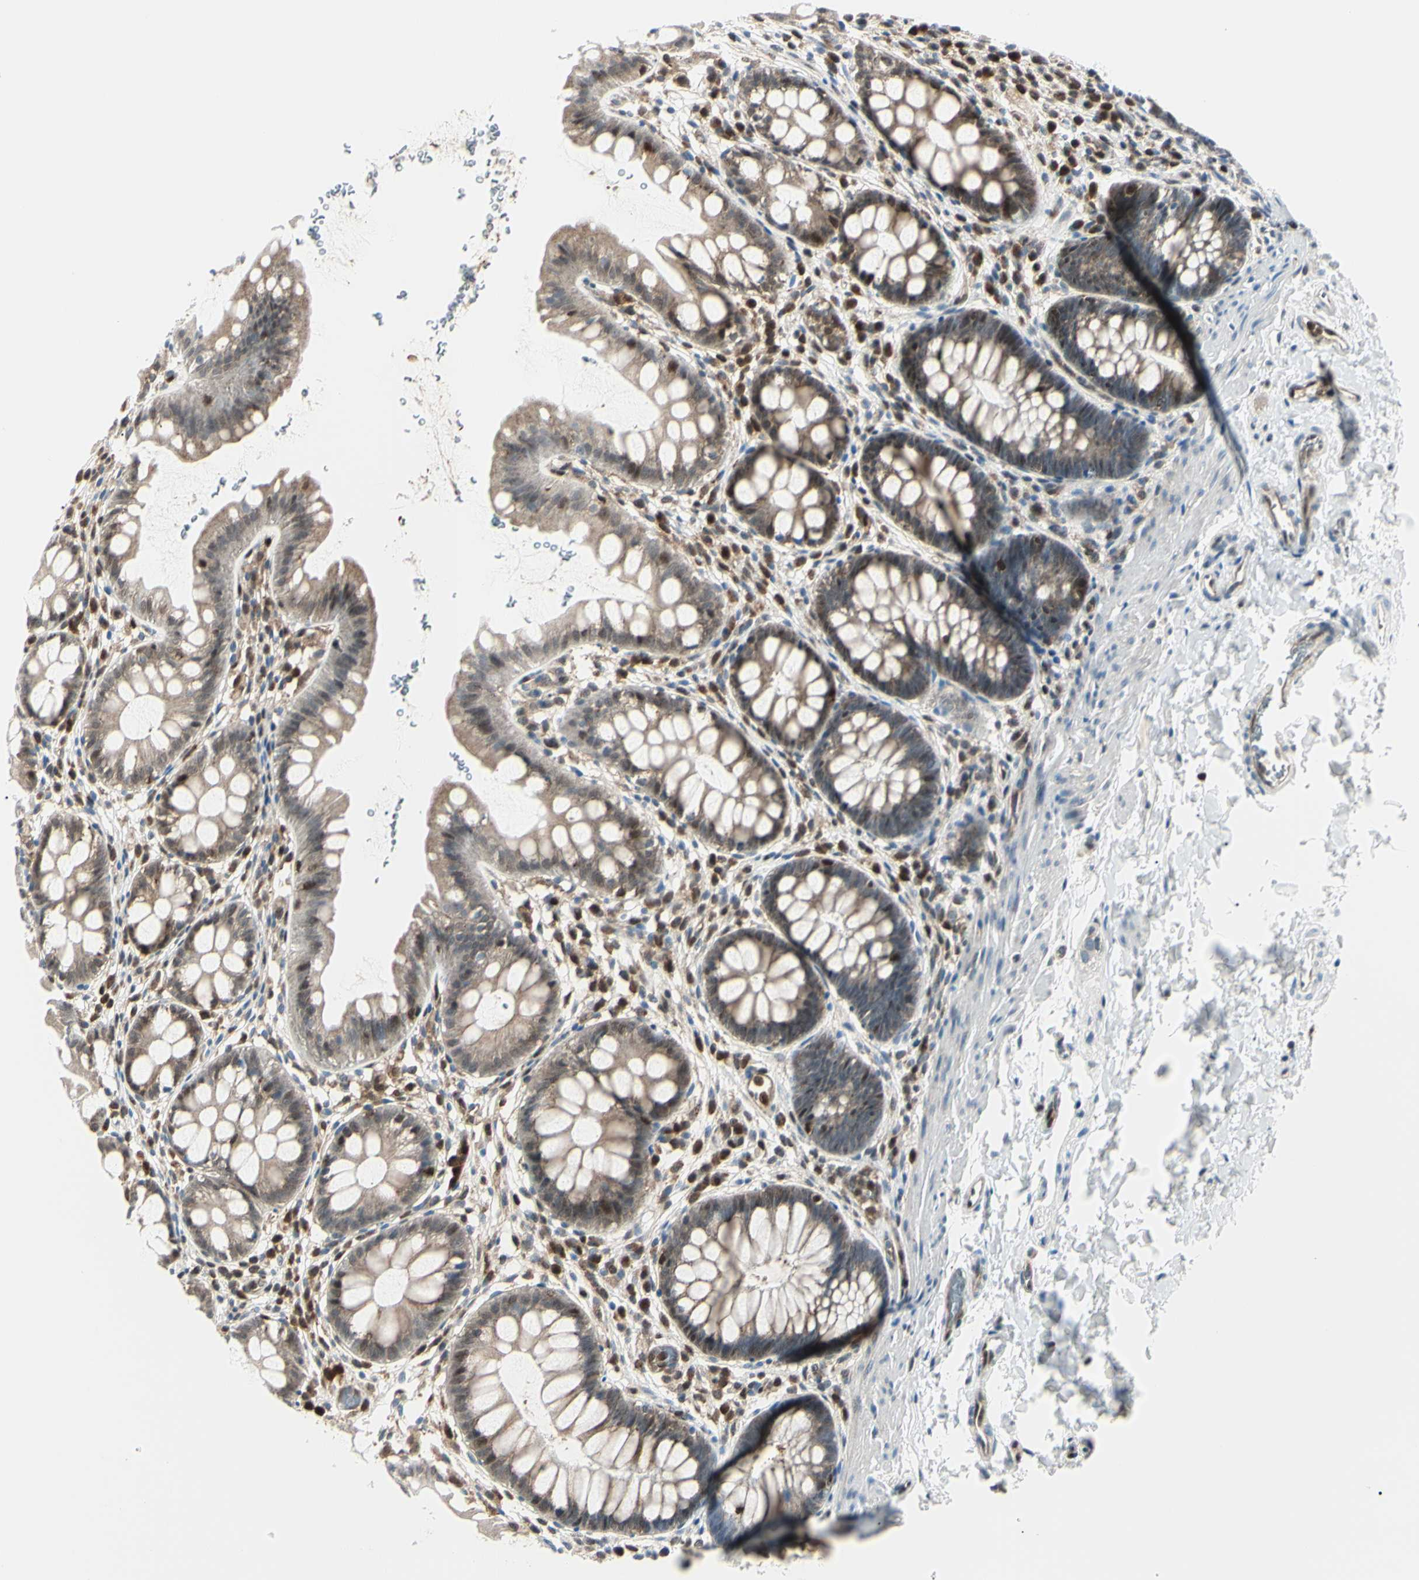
{"staining": {"intensity": "moderate", "quantity": "25%-75%", "location": "cytoplasmic/membranous"}, "tissue": "rectum", "cell_type": "Glandular cells", "image_type": "normal", "snomed": [{"axis": "morphology", "description": "Normal tissue, NOS"}, {"axis": "topography", "description": "Rectum"}], "caption": "Glandular cells exhibit medium levels of moderate cytoplasmic/membranous staining in approximately 25%-75% of cells in unremarkable rectum.", "gene": "PGK1", "patient": {"sex": "female", "age": 24}}